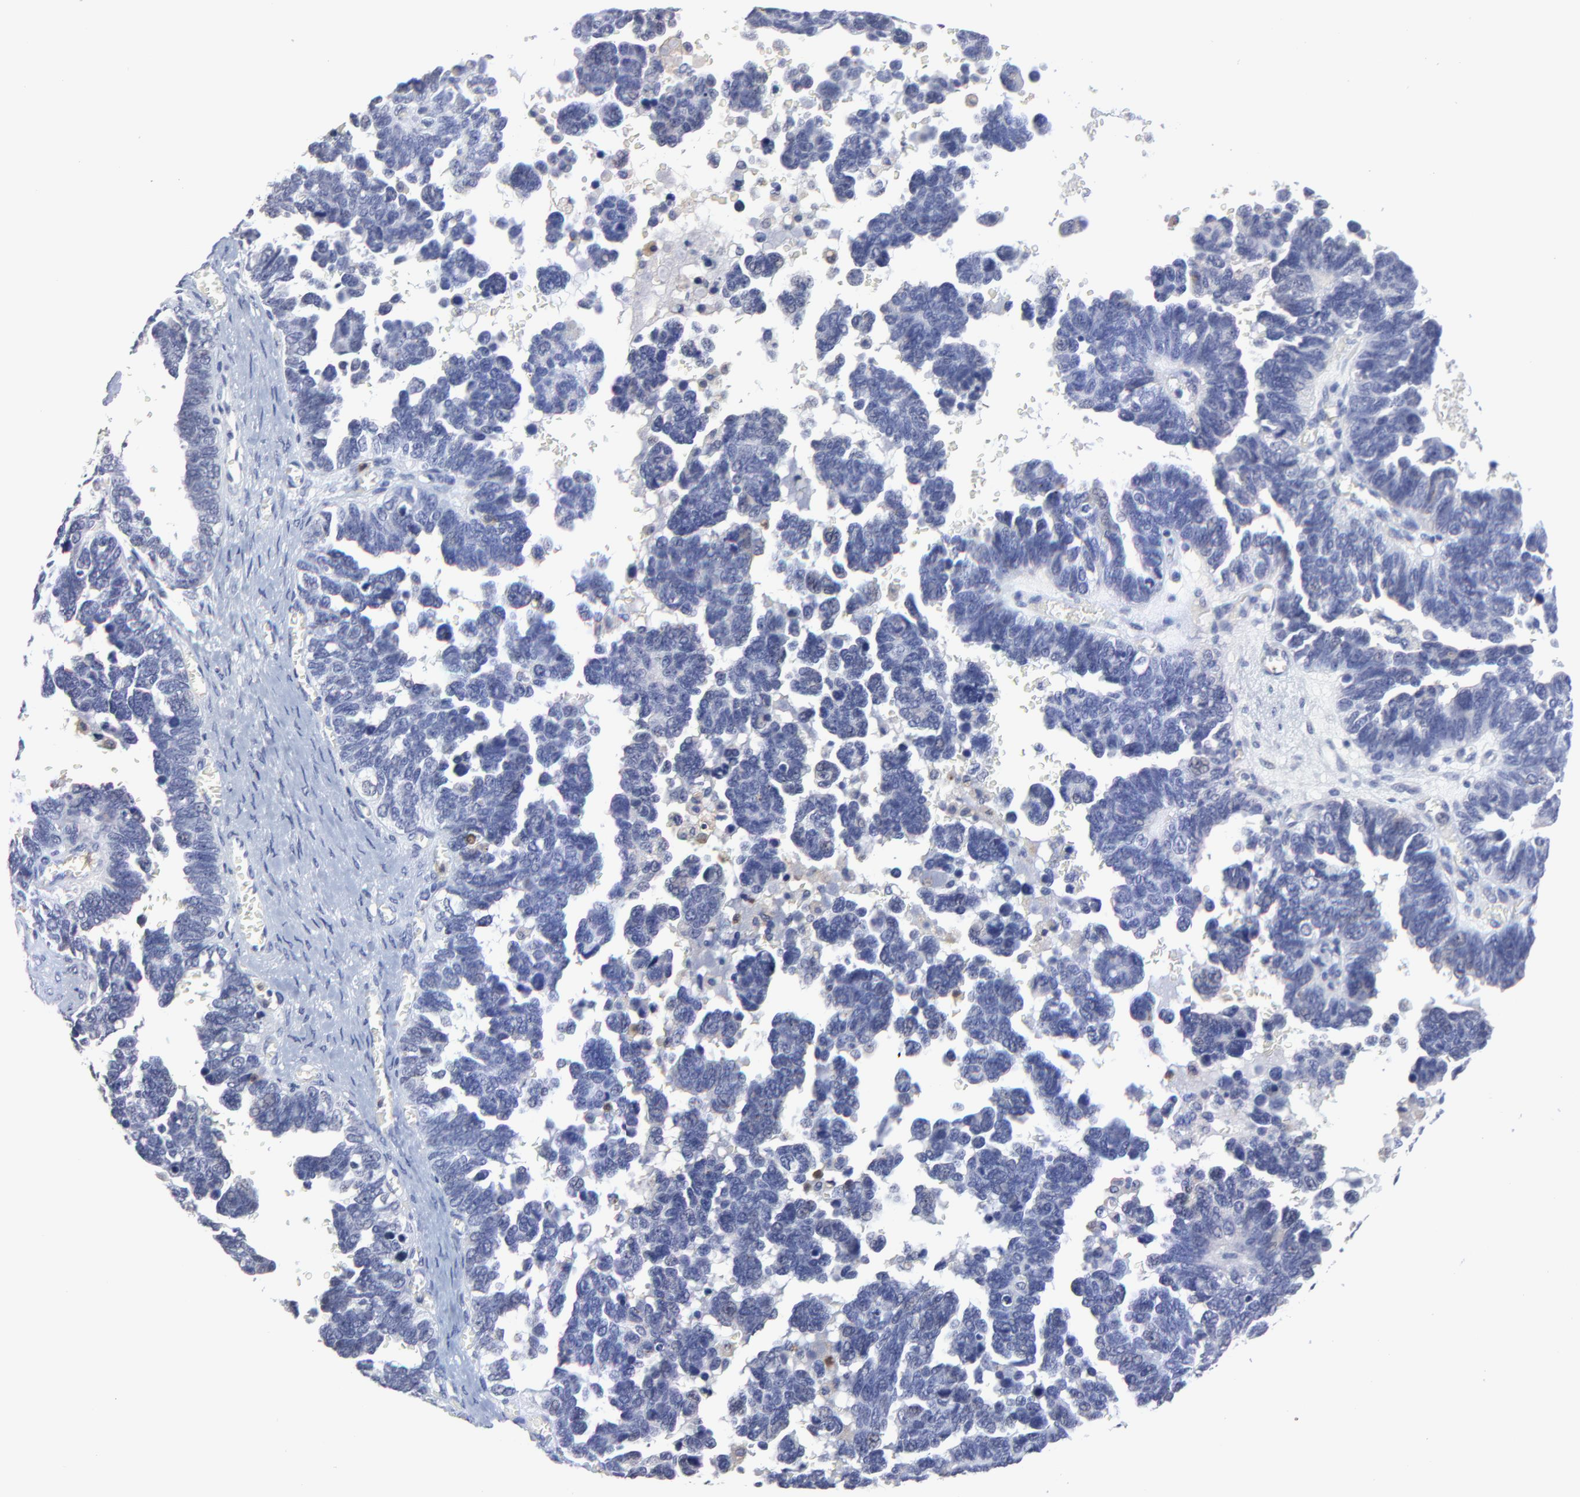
{"staining": {"intensity": "negative", "quantity": "none", "location": "none"}, "tissue": "ovarian cancer", "cell_type": "Tumor cells", "image_type": "cancer", "snomed": [{"axis": "morphology", "description": "Cystadenocarcinoma, serous, NOS"}, {"axis": "topography", "description": "Ovary"}], "caption": "Ovarian cancer (serous cystadenocarcinoma) was stained to show a protein in brown. There is no significant staining in tumor cells.", "gene": "SMARCA1", "patient": {"sex": "female", "age": 69}}